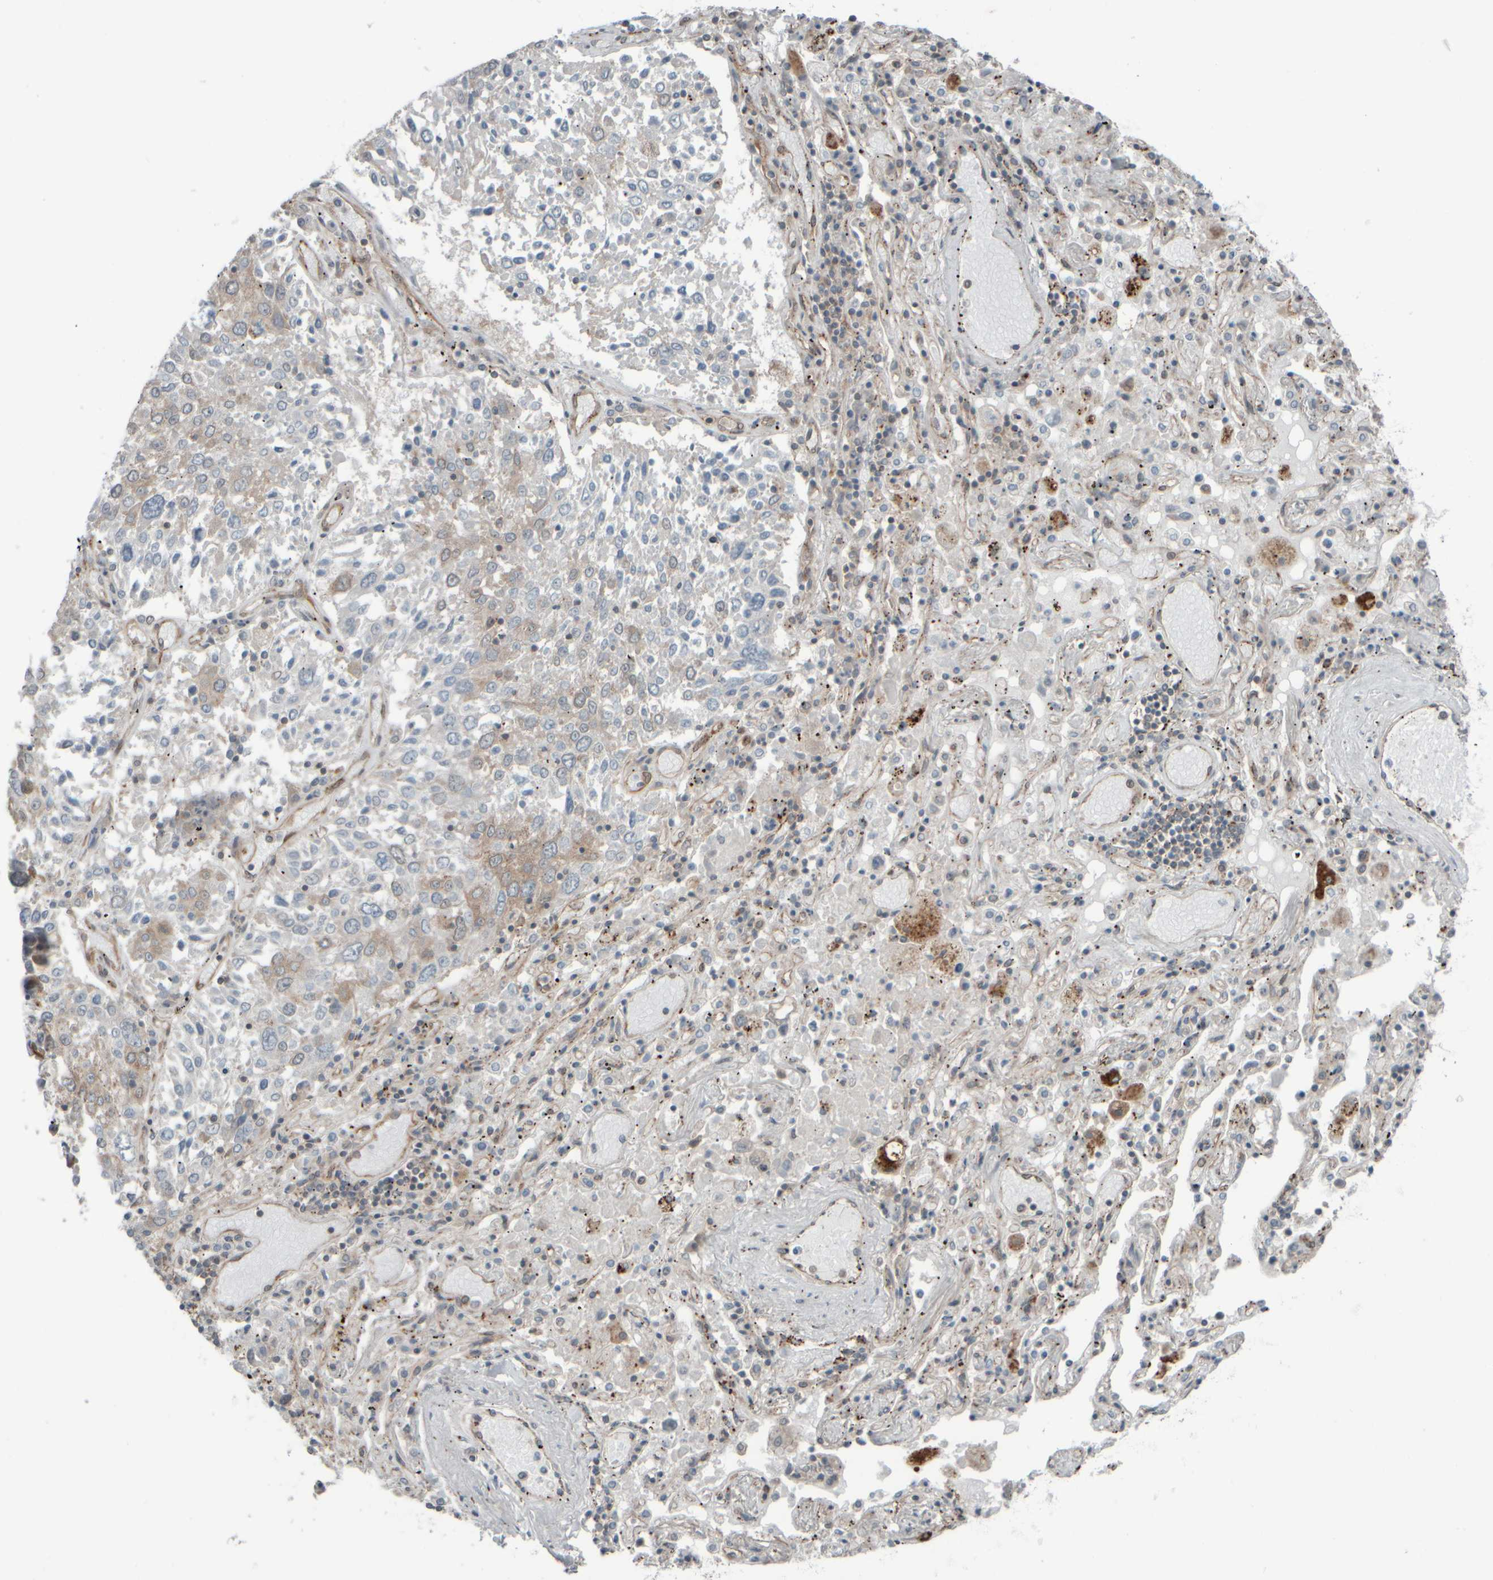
{"staining": {"intensity": "weak", "quantity": "25%-75%", "location": "cytoplasmic/membranous"}, "tissue": "lung cancer", "cell_type": "Tumor cells", "image_type": "cancer", "snomed": [{"axis": "morphology", "description": "Squamous cell carcinoma, NOS"}, {"axis": "topography", "description": "Lung"}], "caption": "Squamous cell carcinoma (lung) stained for a protein (brown) shows weak cytoplasmic/membranous positive expression in about 25%-75% of tumor cells.", "gene": "GIGYF1", "patient": {"sex": "male", "age": 65}}